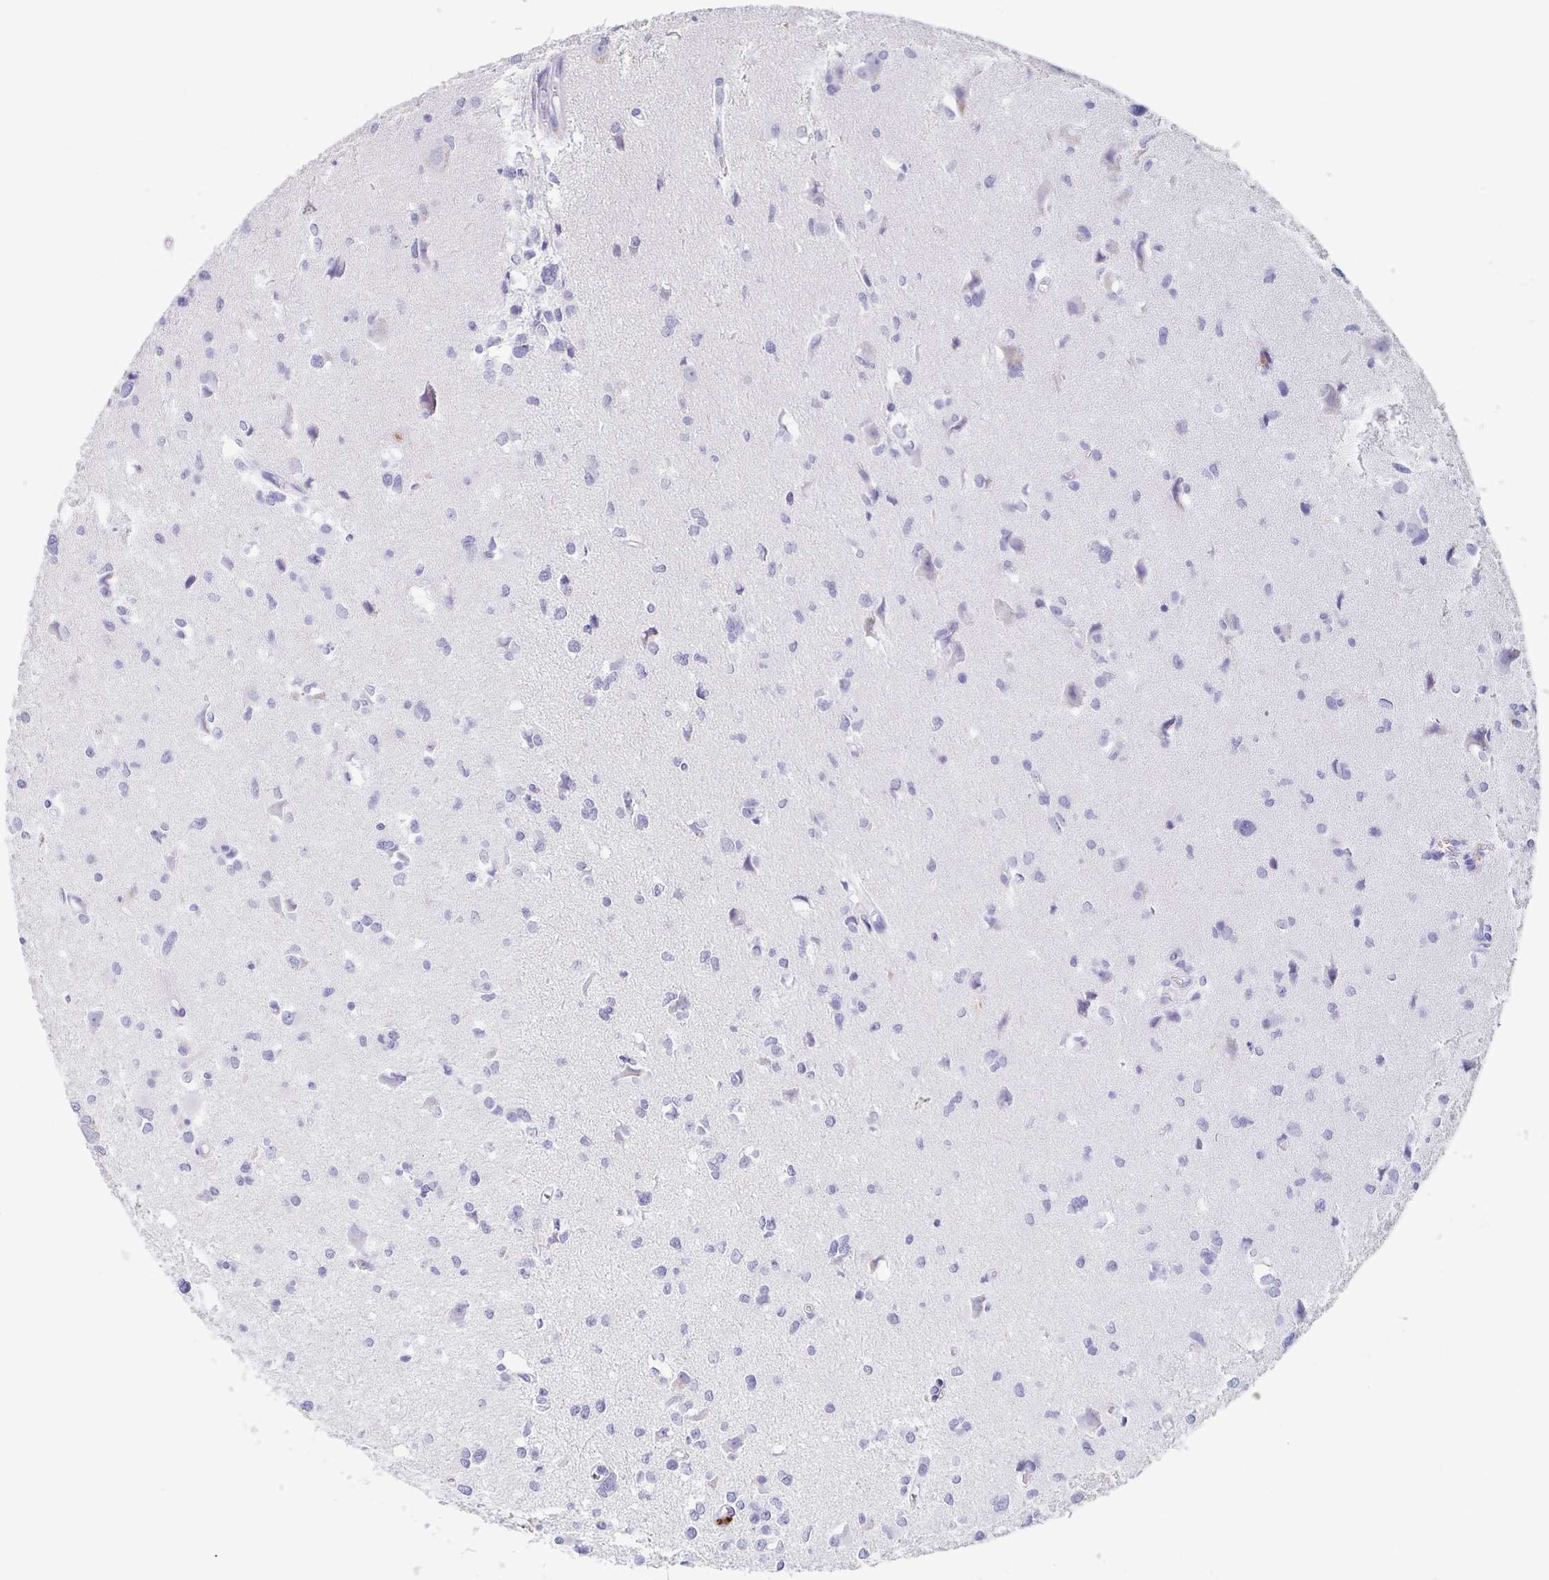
{"staining": {"intensity": "negative", "quantity": "none", "location": "none"}, "tissue": "glioma", "cell_type": "Tumor cells", "image_type": "cancer", "snomed": [{"axis": "morphology", "description": "Glioma, malignant, High grade"}, {"axis": "topography", "description": "Brain"}], "caption": "Tumor cells are negative for protein expression in human malignant glioma (high-grade).", "gene": "ITLN1", "patient": {"sex": "male", "age": 23}}